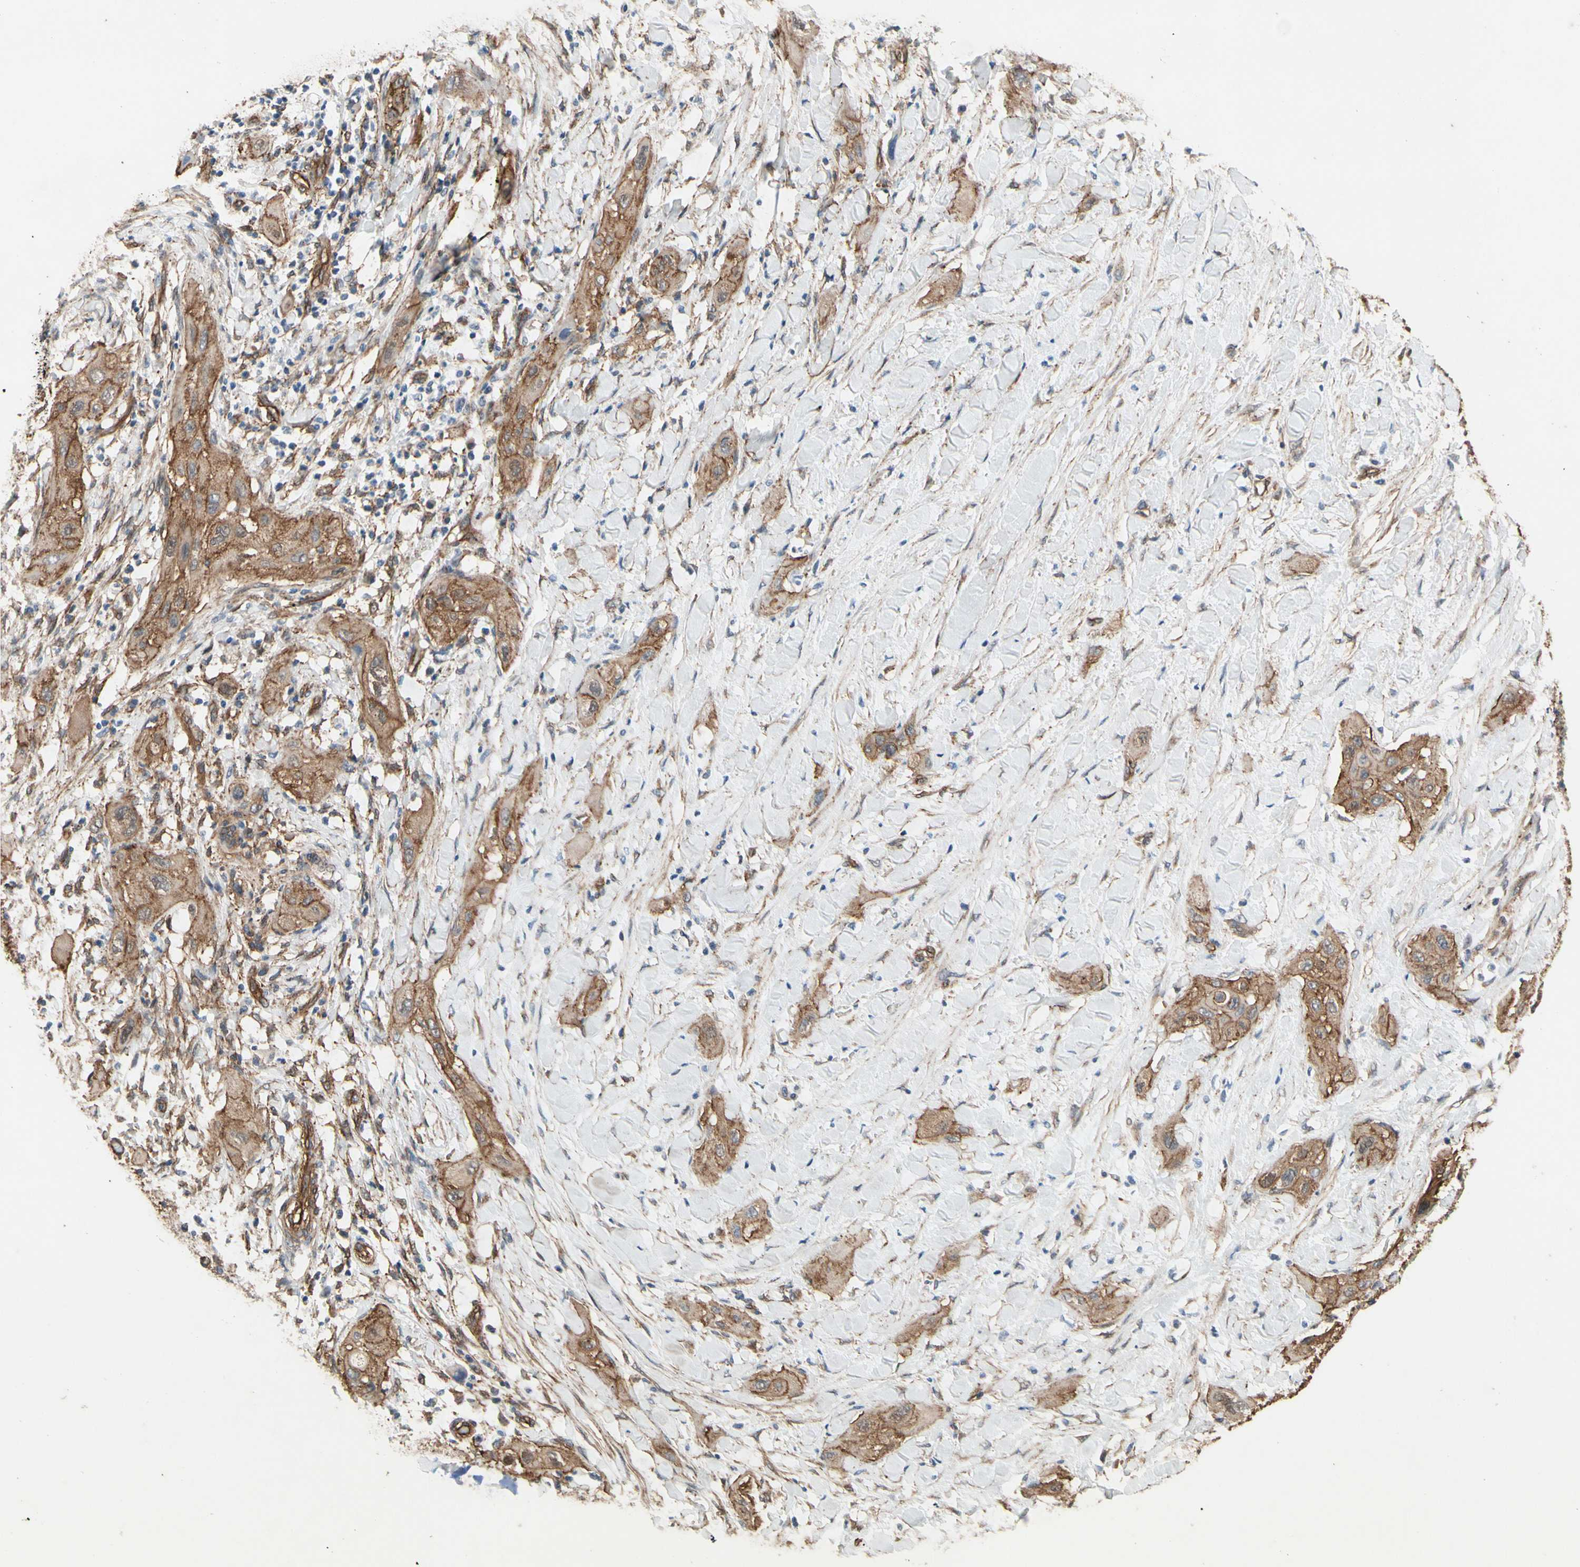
{"staining": {"intensity": "moderate", "quantity": "25%-75%", "location": "cytoplasmic/membranous"}, "tissue": "lung cancer", "cell_type": "Tumor cells", "image_type": "cancer", "snomed": [{"axis": "morphology", "description": "Squamous cell carcinoma, NOS"}, {"axis": "topography", "description": "Lung"}], "caption": "Tumor cells display medium levels of moderate cytoplasmic/membranous staining in about 25%-75% of cells in human lung cancer. The protein is stained brown, and the nuclei are stained in blue (DAB (3,3'-diaminobenzidine) IHC with brightfield microscopy, high magnification).", "gene": "CTTNBP2", "patient": {"sex": "female", "age": 47}}